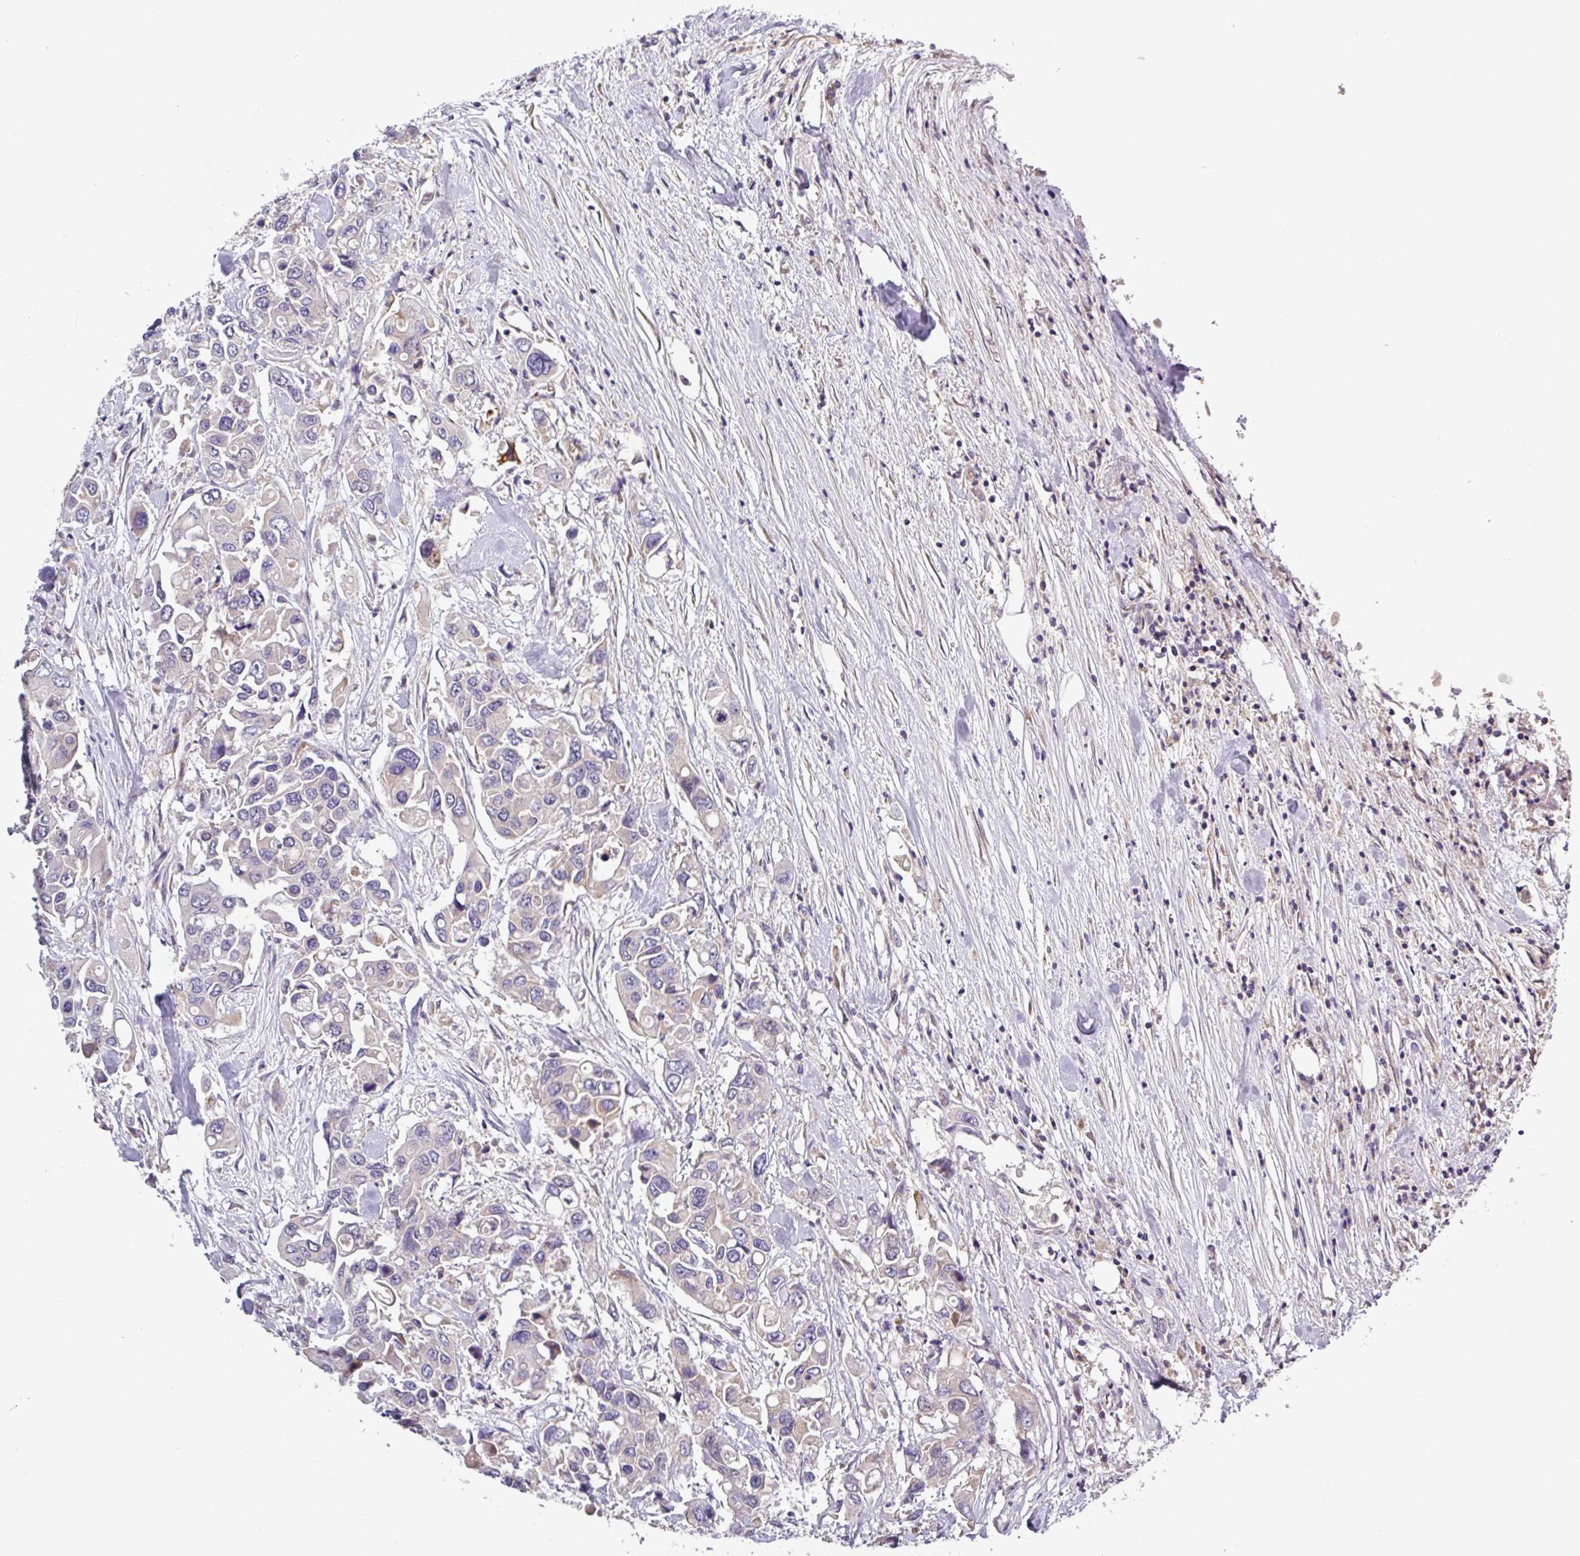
{"staining": {"intensity": "negative", "quantity": "none", "location": "none"}, "tissue": "colorectal cancer", "cell_type": "Tumor cells", "image_type": "cancer", "snomed": [{"axis": "morphology", "description": "Adenocarcinoma, NOS"}, {"axis": "topography", "description": "Colon"}], "caption": "Protein analysis of adenocarcinoma (colorectal) shows no significant staining in tumor cells.", "gene": "SFTPB", "patient": {"sex": "male", "age": 77}}